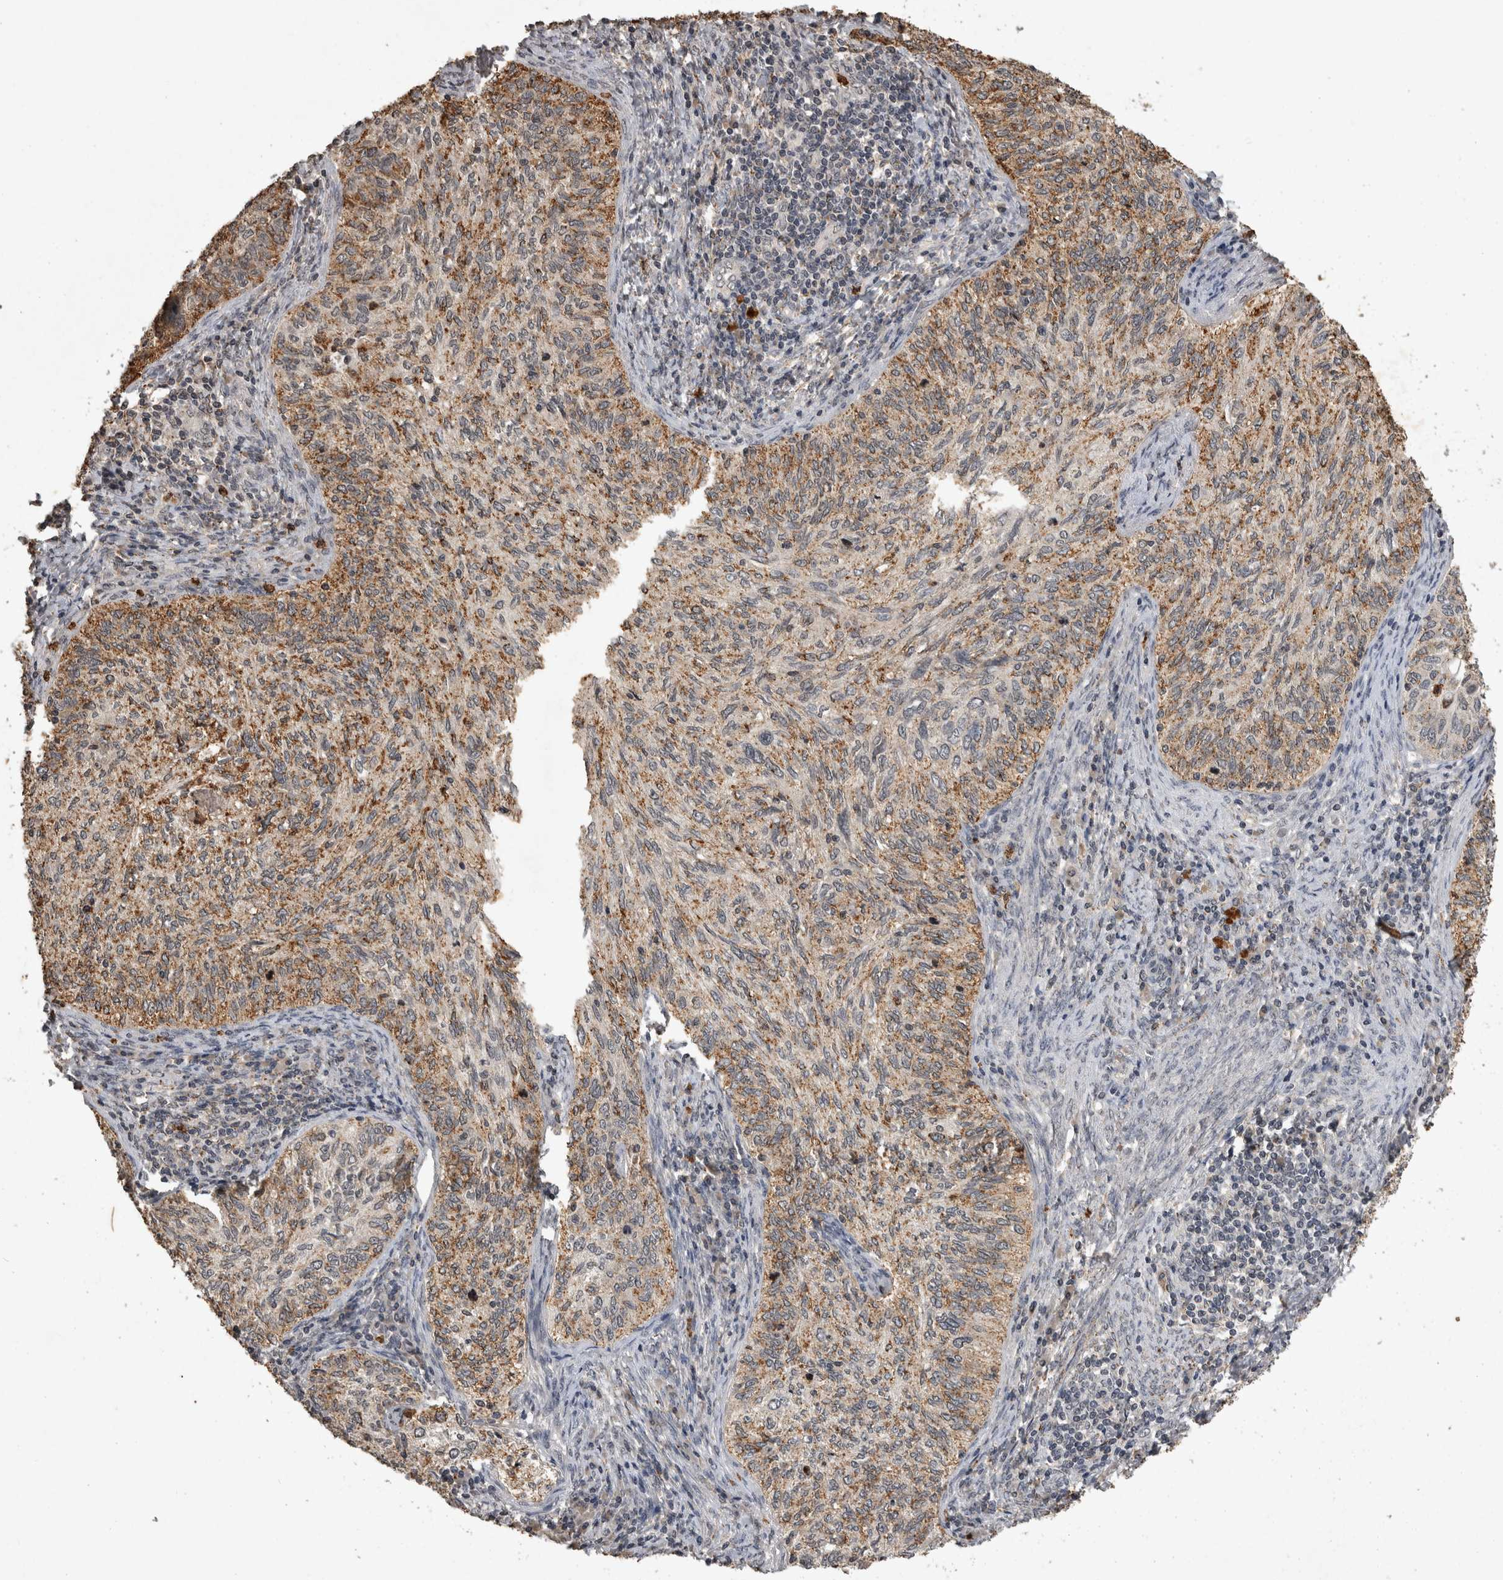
{"staining": {"intensity": "moderate", "quantity": ">75%", "location": "cytoplasmic/membranous"}, "tissue": "cervical cancer", "cell_type": "Tumor cells", "image_type": "cancer", "snomed": [{"axis": "morphology", "description": "Squamous cell carcinoma, NOS"}, {"axis": "topography", "description": "Cervix"}], "caption": "A histopathology image of human cervical squamous cell carcinoma stained for a protein reveals moderate cytoplasmic/membranous brown staining in tumor cells.", "gene": "HRK", "patient": {"sex": "female", "age": 30}}